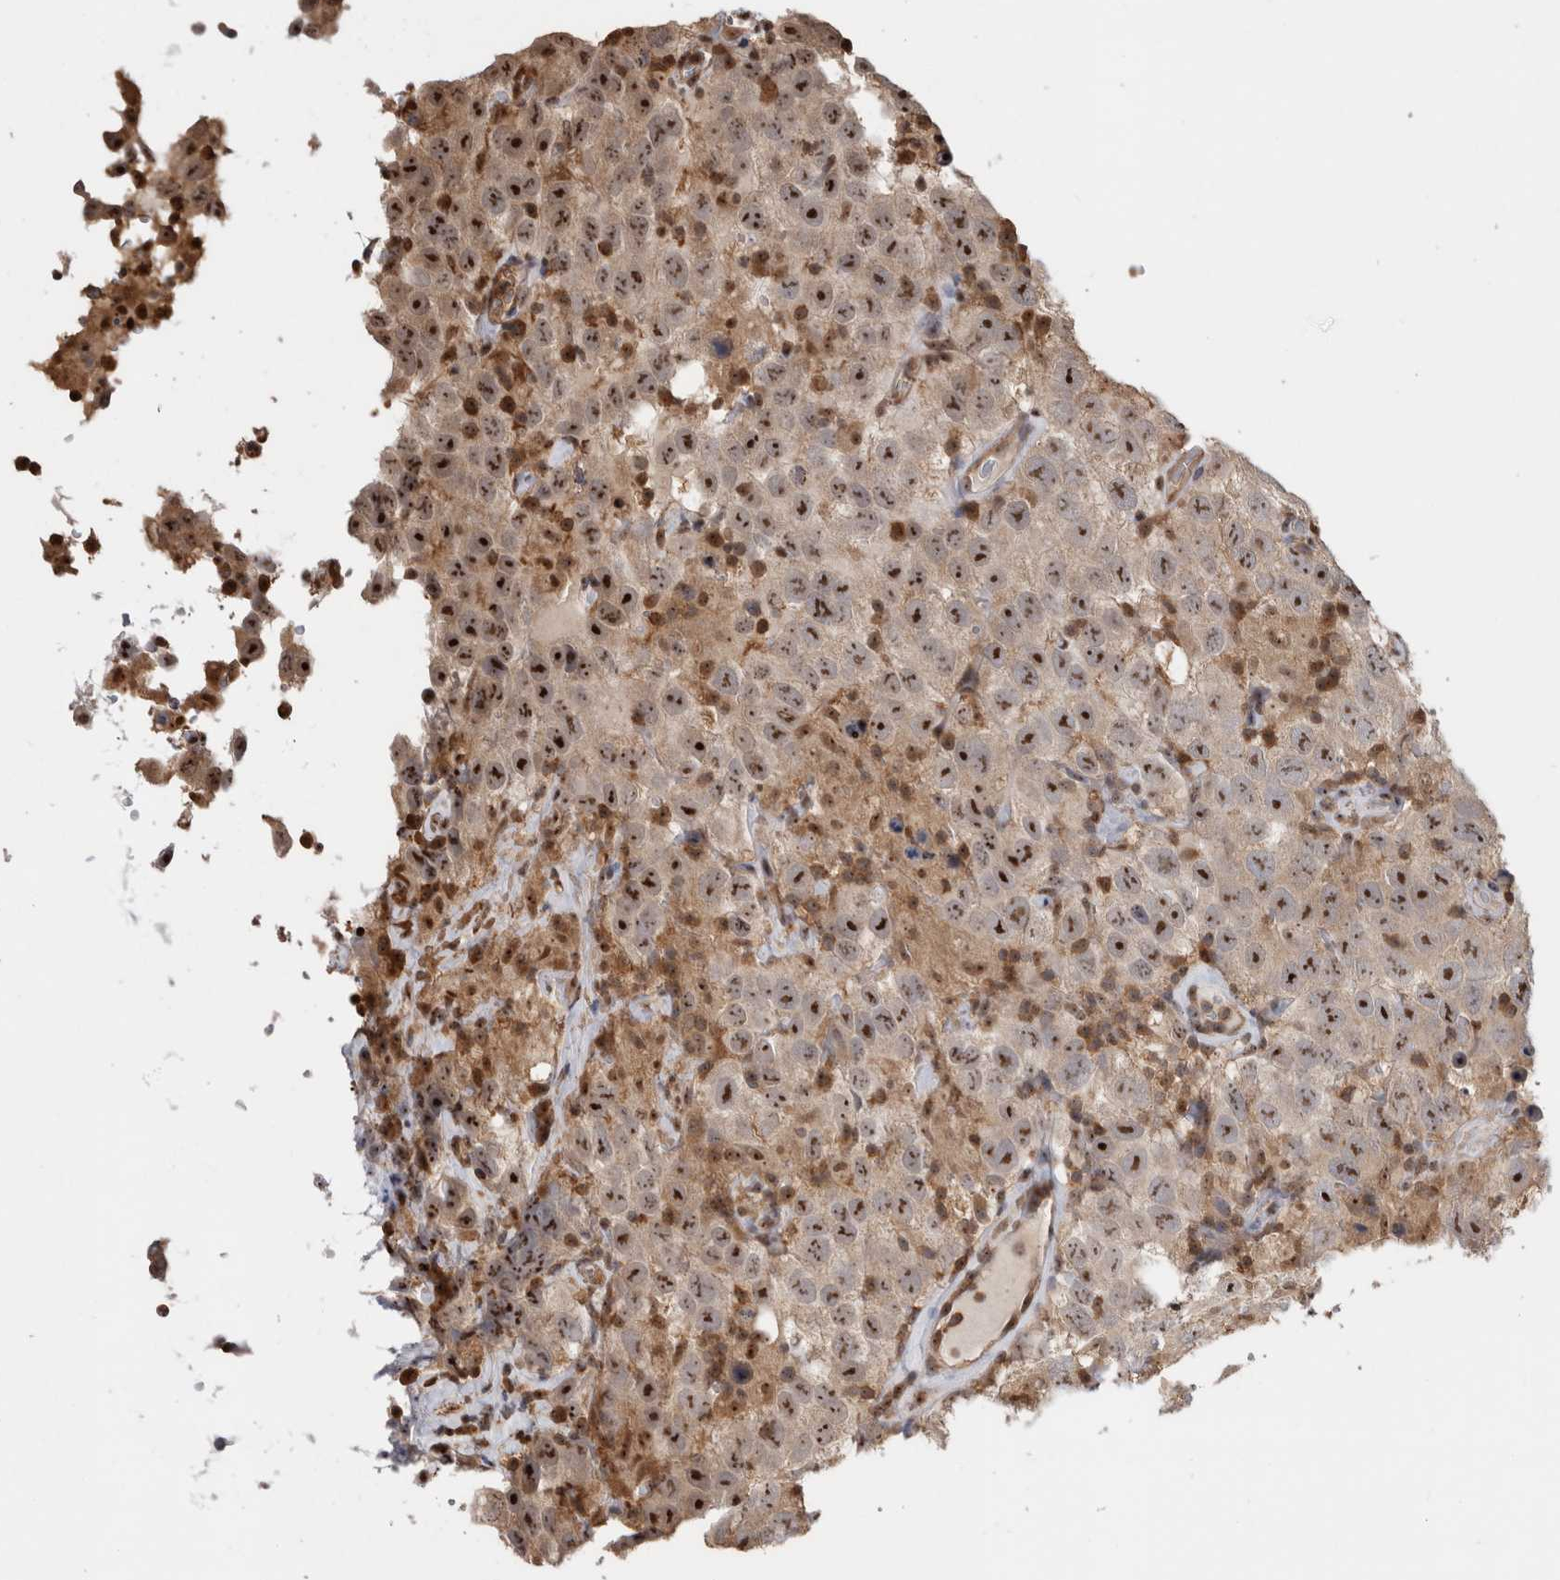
{"staining": {"intensity": "strong", "quantity": "25%-75%", "location": "nuclear"}, "tissue": "testis cancer", "cell_type": "Tumor cells", "image_type": "cancer", "snomed": [{"axis": "morphology", "description": "Seminoma, NOS"}, {"axis": "topography", "description": "Testis"}], "caption": "Protein expression analysis of seminoma (testis) shows strong nuclear expression in approximately 25%-75% of tumor cells. The staining was performed using DAB (3,3'-diaminobenzidine), with brown indicating positive protein expression. Nuclei are stained blue with hematoxylin.", "gene": "TDRD7", "patient": {"sex": "male", "age": 41}}